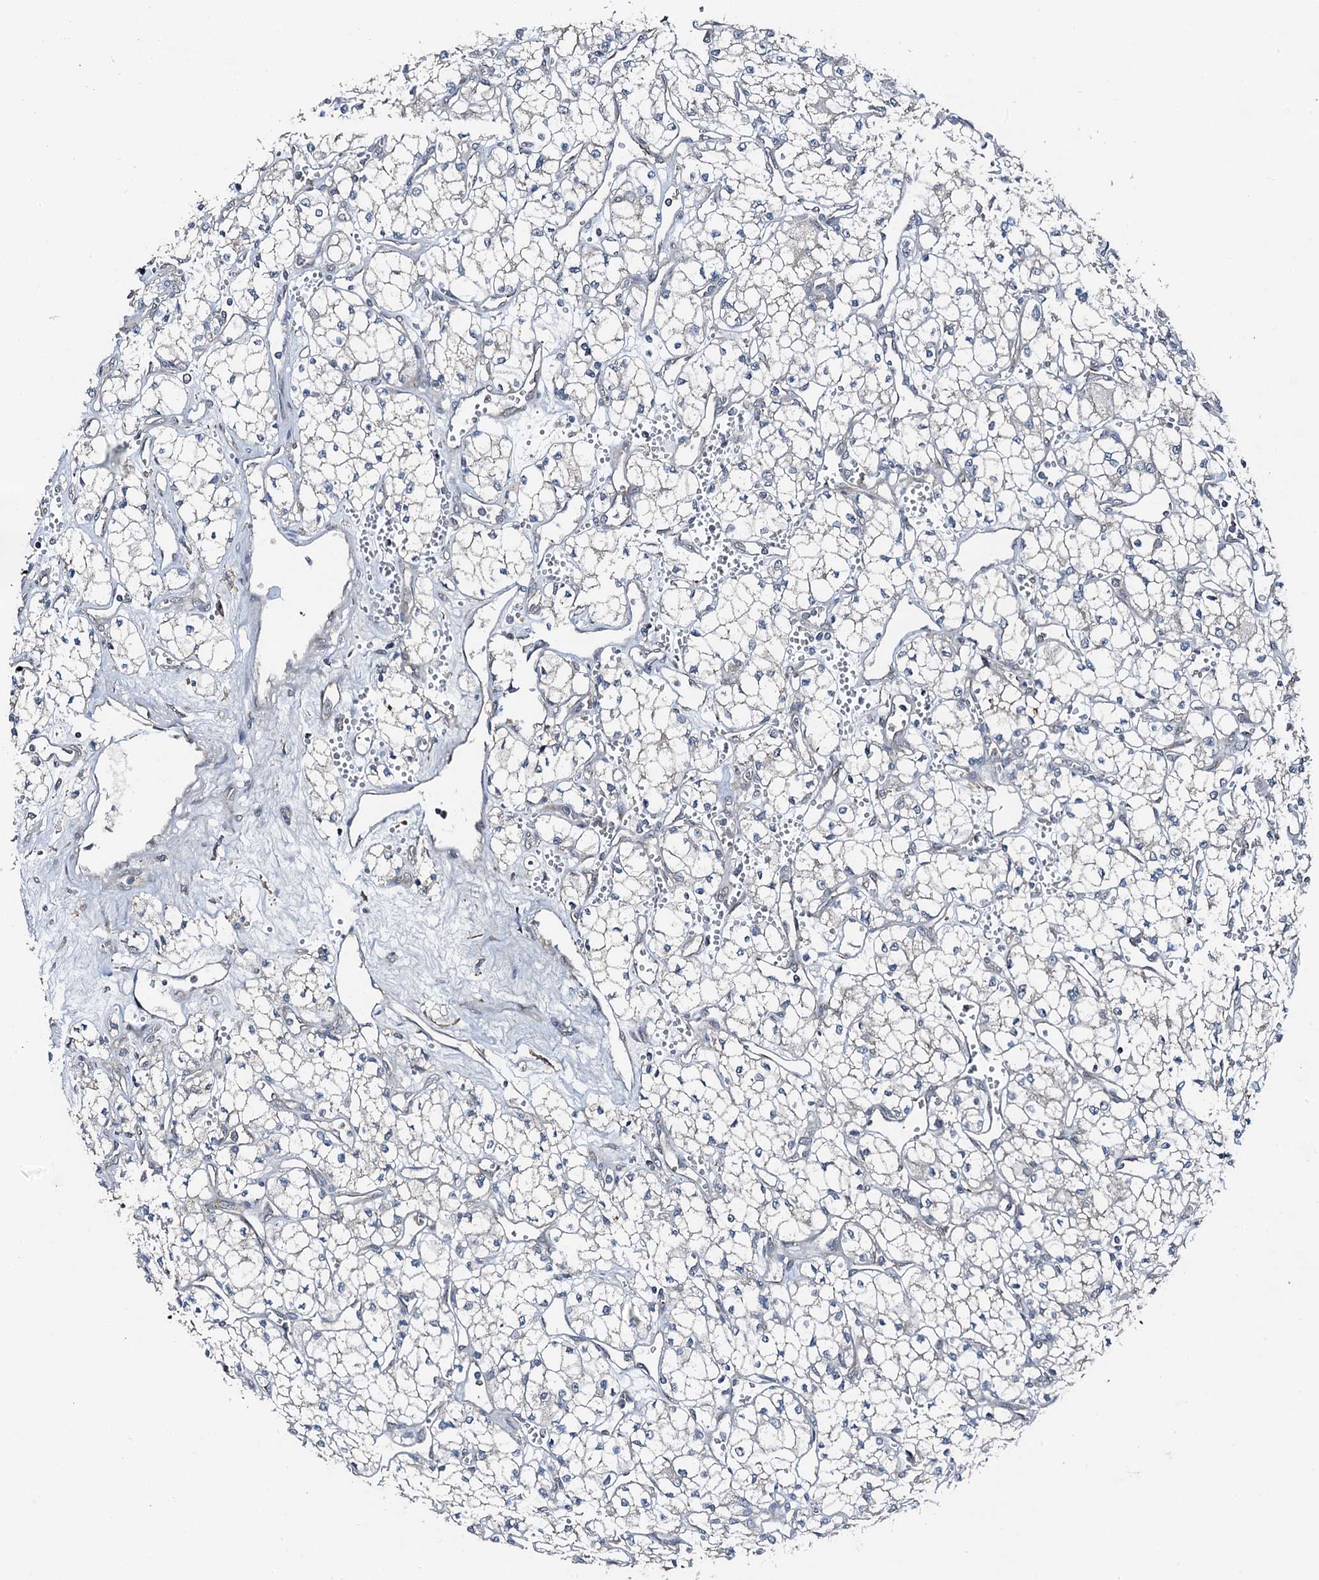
{"staining": {"intensity": "negative", "quantity": "none", "location": "none"}, "tissue": "renal cancer", "cell_type": "Tumor cells", "image_type": "cancer", "snomed": [{"axis": "morphology", "description": "Adenocarcinoma, NOS"}, {"axis": "topography", "description": "Kidney"}], "caption": "The photomicrograph demonstrates no staining of tumor cells in renal cancer (adenocarcinoma).", "gene": "FLYWCH1", "patient": {"sex": "male", "age": 59}}